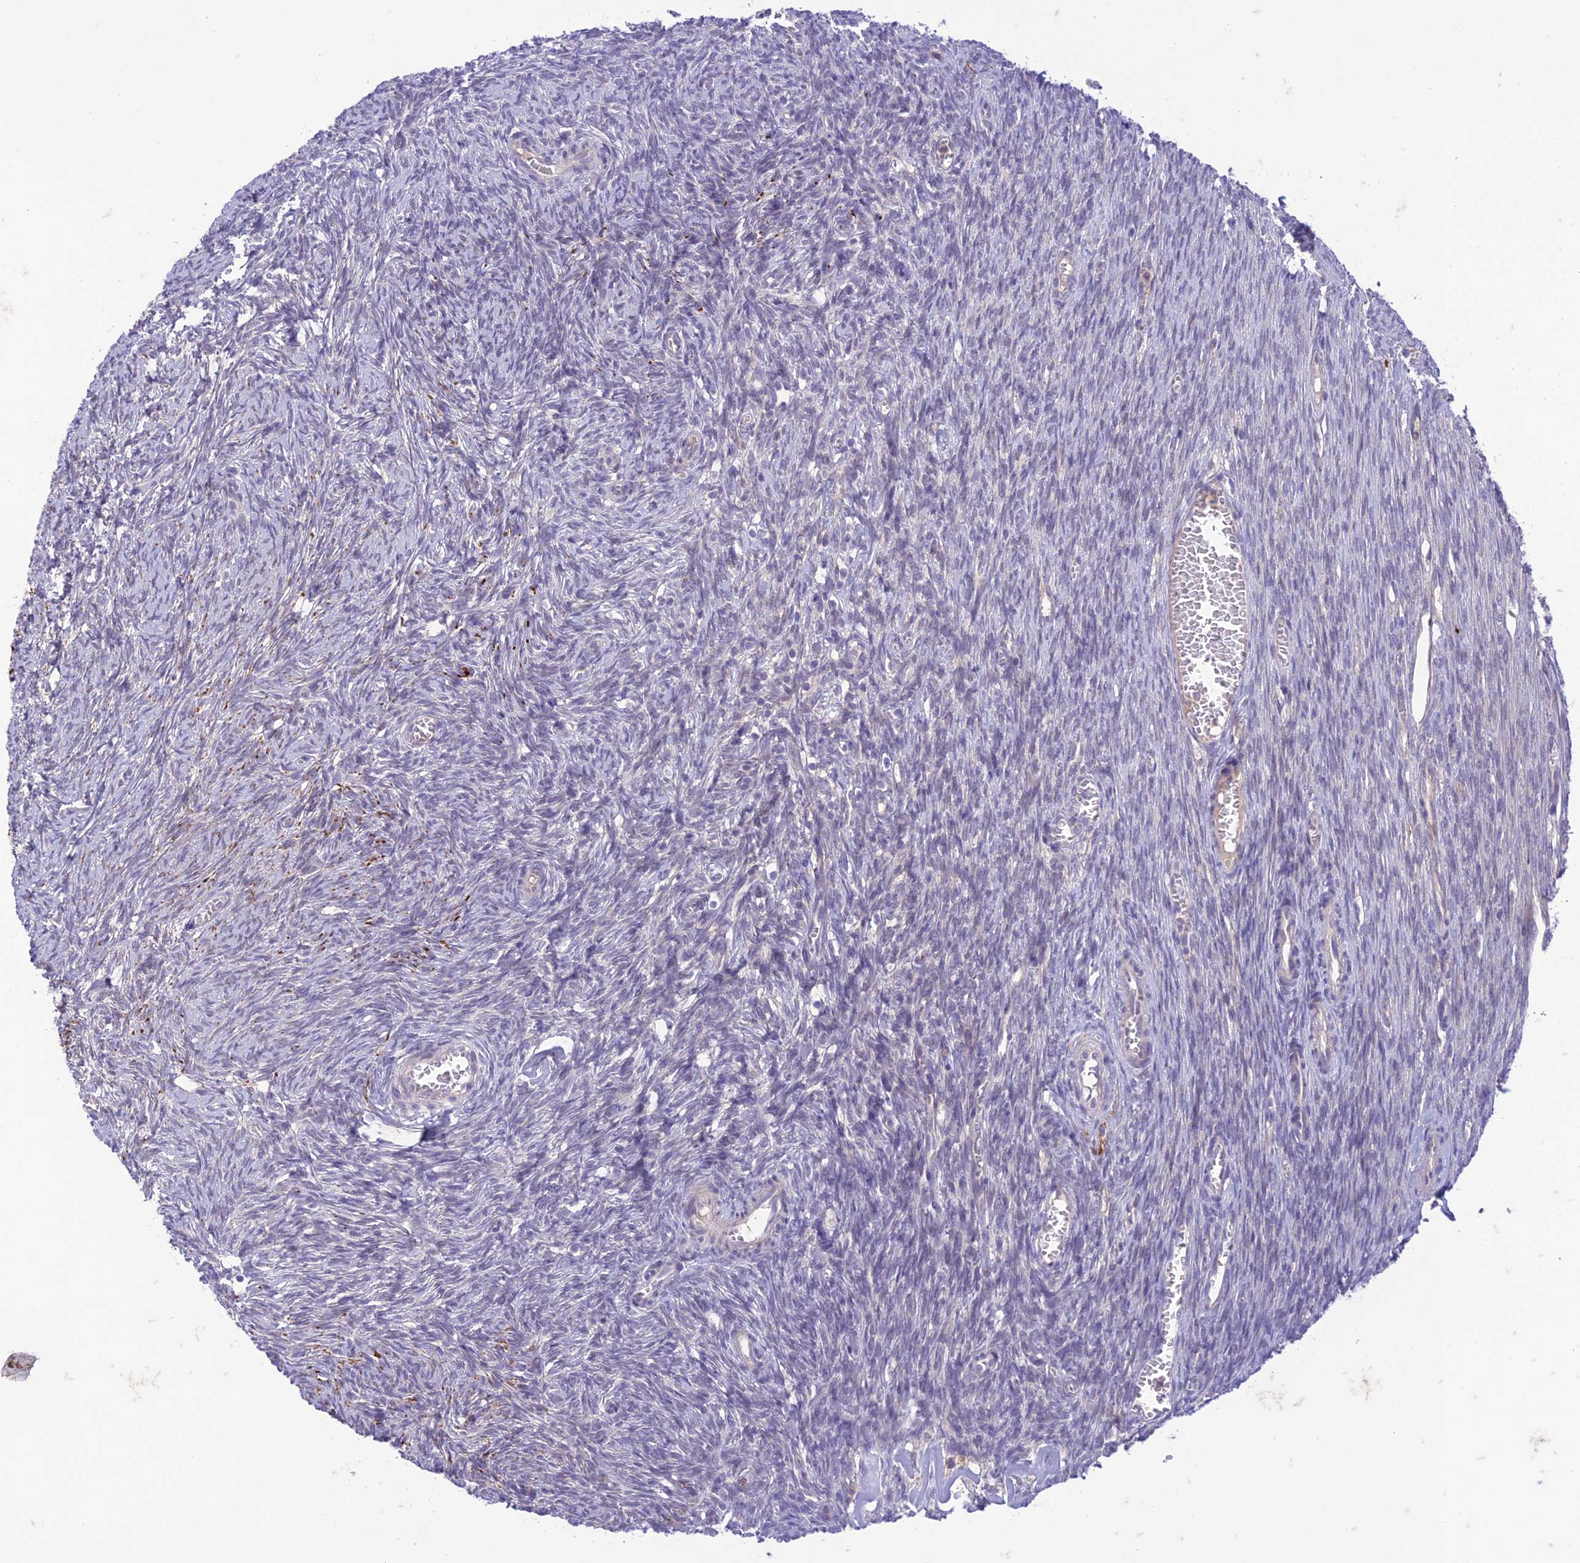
{"staining": {"intensity": "negative", "quantity": "none", "location": "none"}, "tissue": "ovary", "cell_type": "Ovarian stroma cells", "image_type": "normal", "snomed": [{"axis": "morphology", "description": "Normal tissue, NOS"}, {"axis": "topography", "description": "Ovary"}], "caption": "High power microscopy histopathology image of an immunohistochemistry micrograph of unremarkable ovary, revealing no significant positivity in ovarian stroma cells. (Immunohistochemistry, brightfield microscopy, high magnification).", "gene": "ITGAE", "patient": {"sex": "female", "age": 44}}